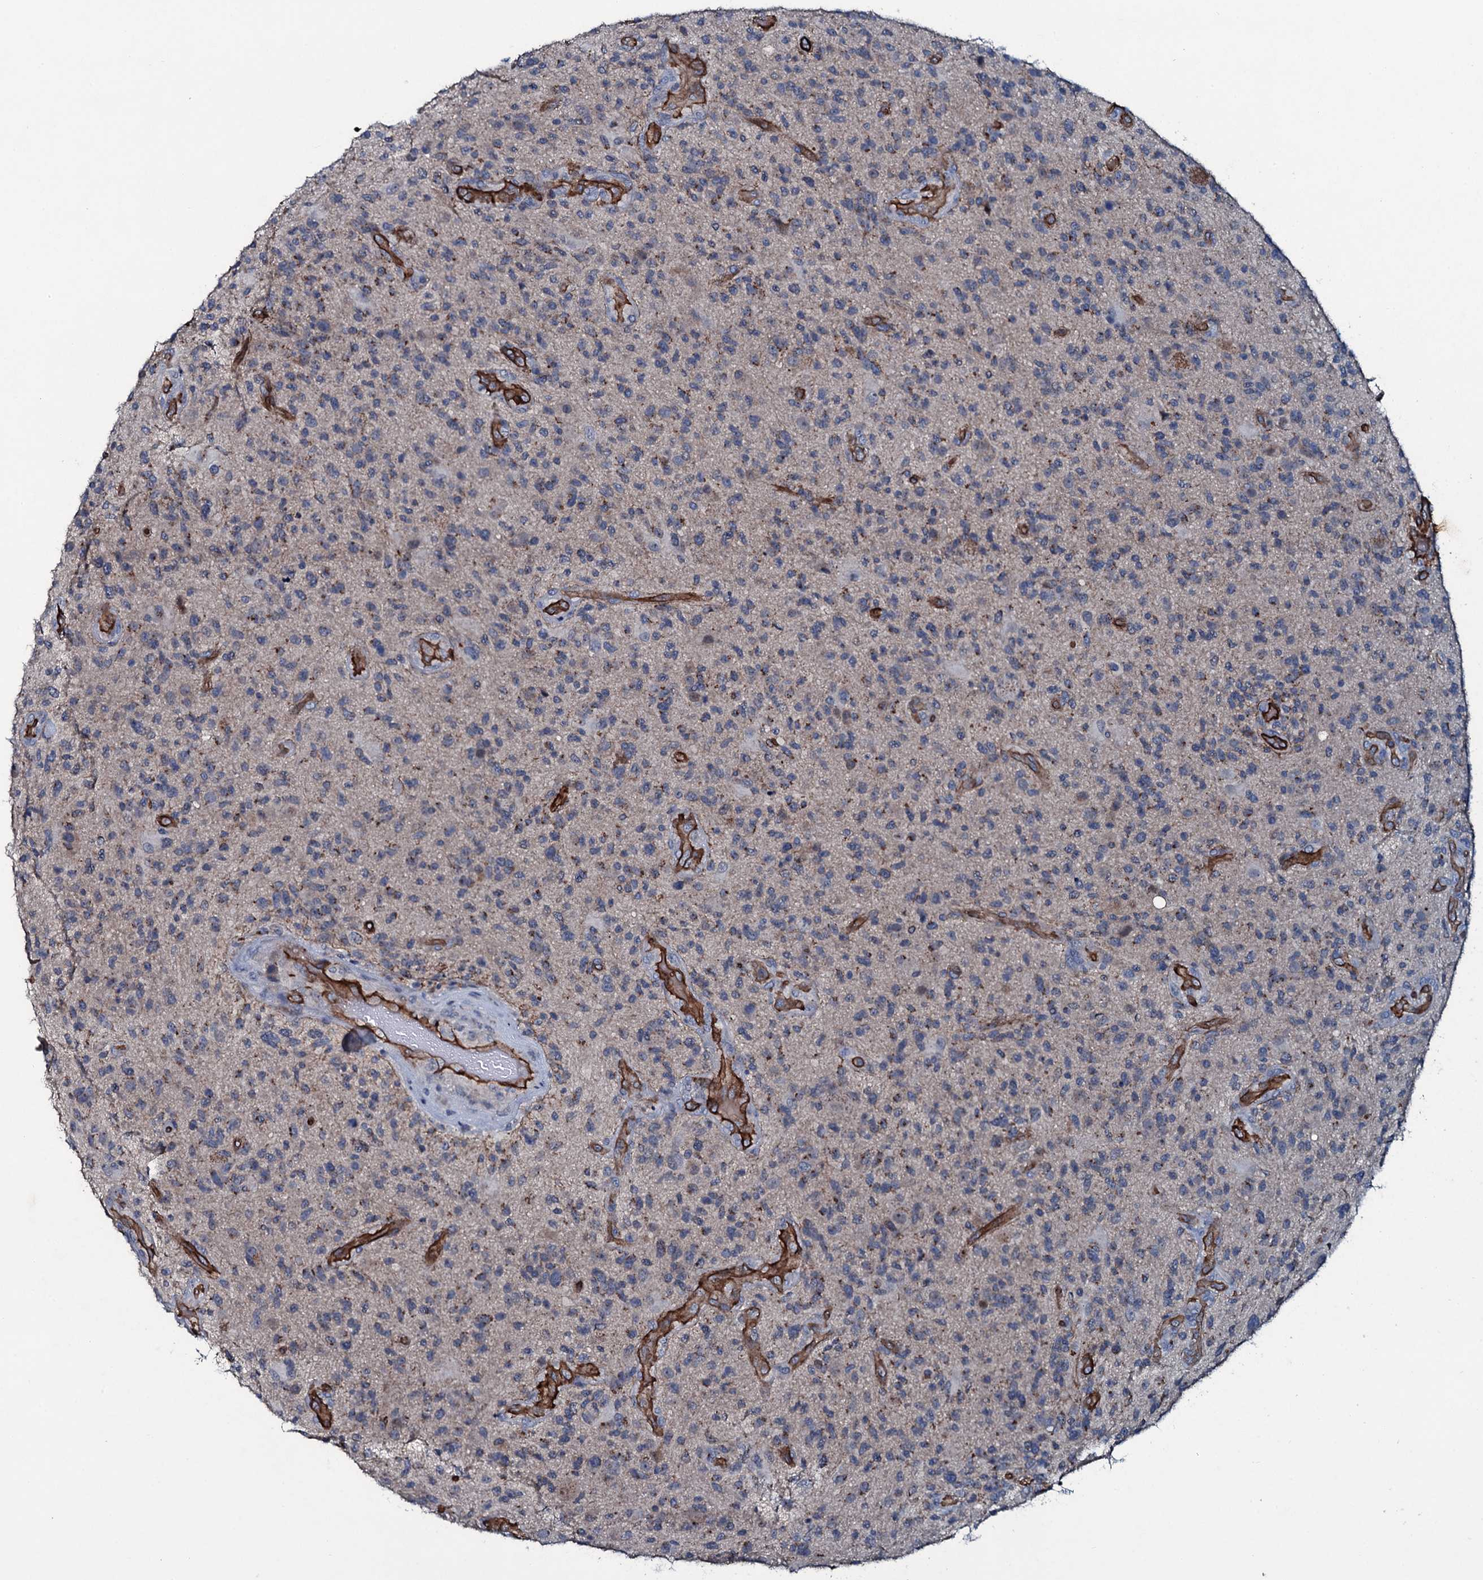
{"staining": {"intensity": "moderate", "quantity": "<25%", "location": "cytoplasmic/membranous"}, "tissue": "glioma", "cell_type": "Tumor cells", "image_type": "cancer", "snomed": [{"axis": "morphology", "description": "Glioma, malignant, High grade"}, {"axis": "topography", "description": "Brain"}], "caption": "Malignant high-grade glioma was stained to show a protein in brown. There is low levels of moderate cytoplasmic/membranous staining in about <25% of tumor cells.", "gene": "CLEC14A", "patient": {"sex": "male", "age": 47}}